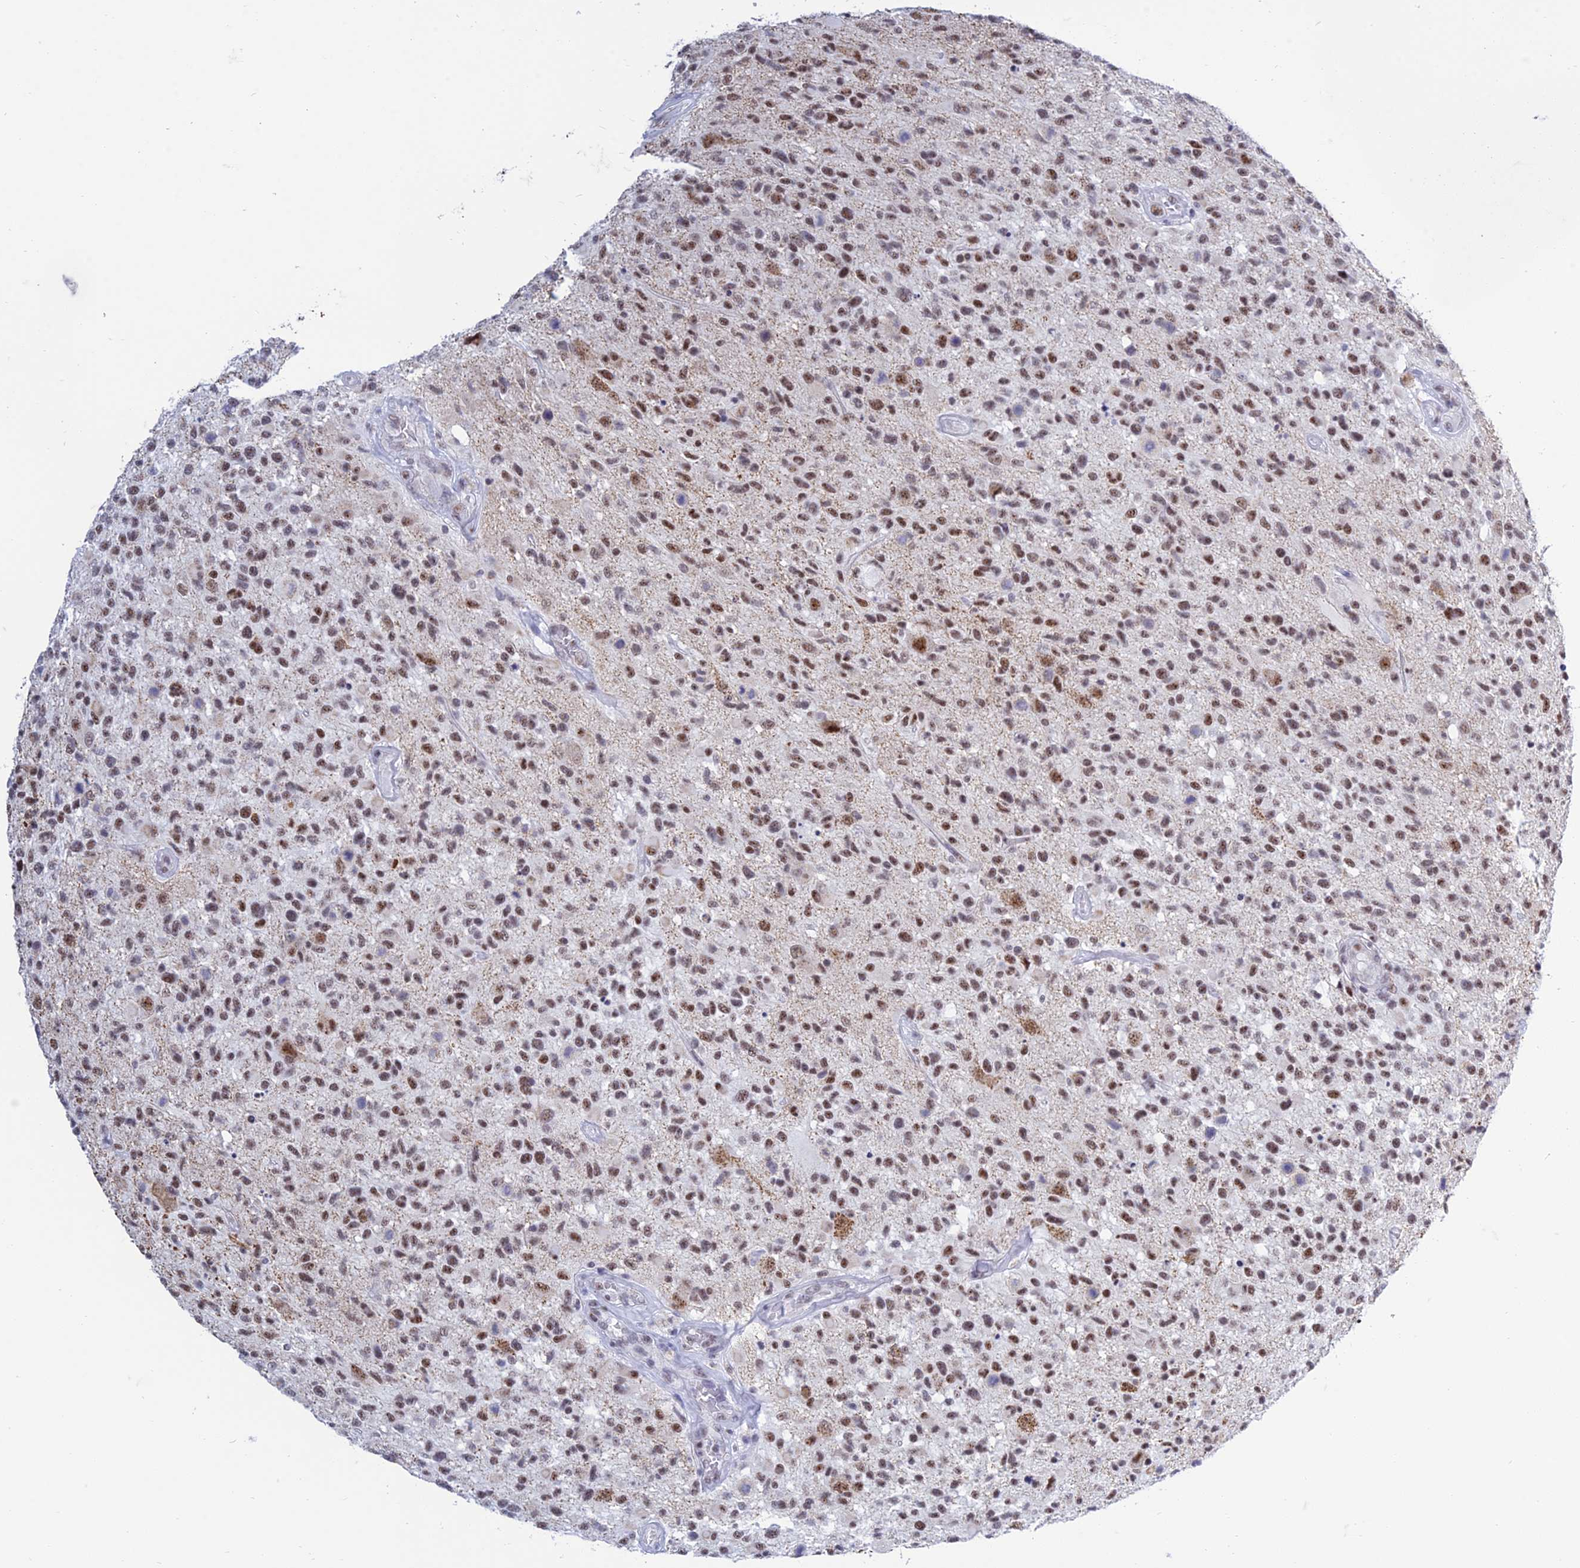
{"staining": {"intensity": "moderate", "quantity": ">75%", "location": "nuclear"}, "tissue": "glioma", "cell_type": "Tumor cells", "image_type": "cancer", "snomed": [{"axis": "morphology", "description": "Glioma, malignant, High grade"}, {"axis": "morphology", "description": "Glioblastoma, NOS"}, {"axis": "topography", "description": "Brain"}], "caption": "Human glioma stained with a brown dye demonstrates moderate nuclear positive positivity in about >75% of tumor cells.", "gene": "KLF14", "patient": {"sex": "male", "age": 60}}